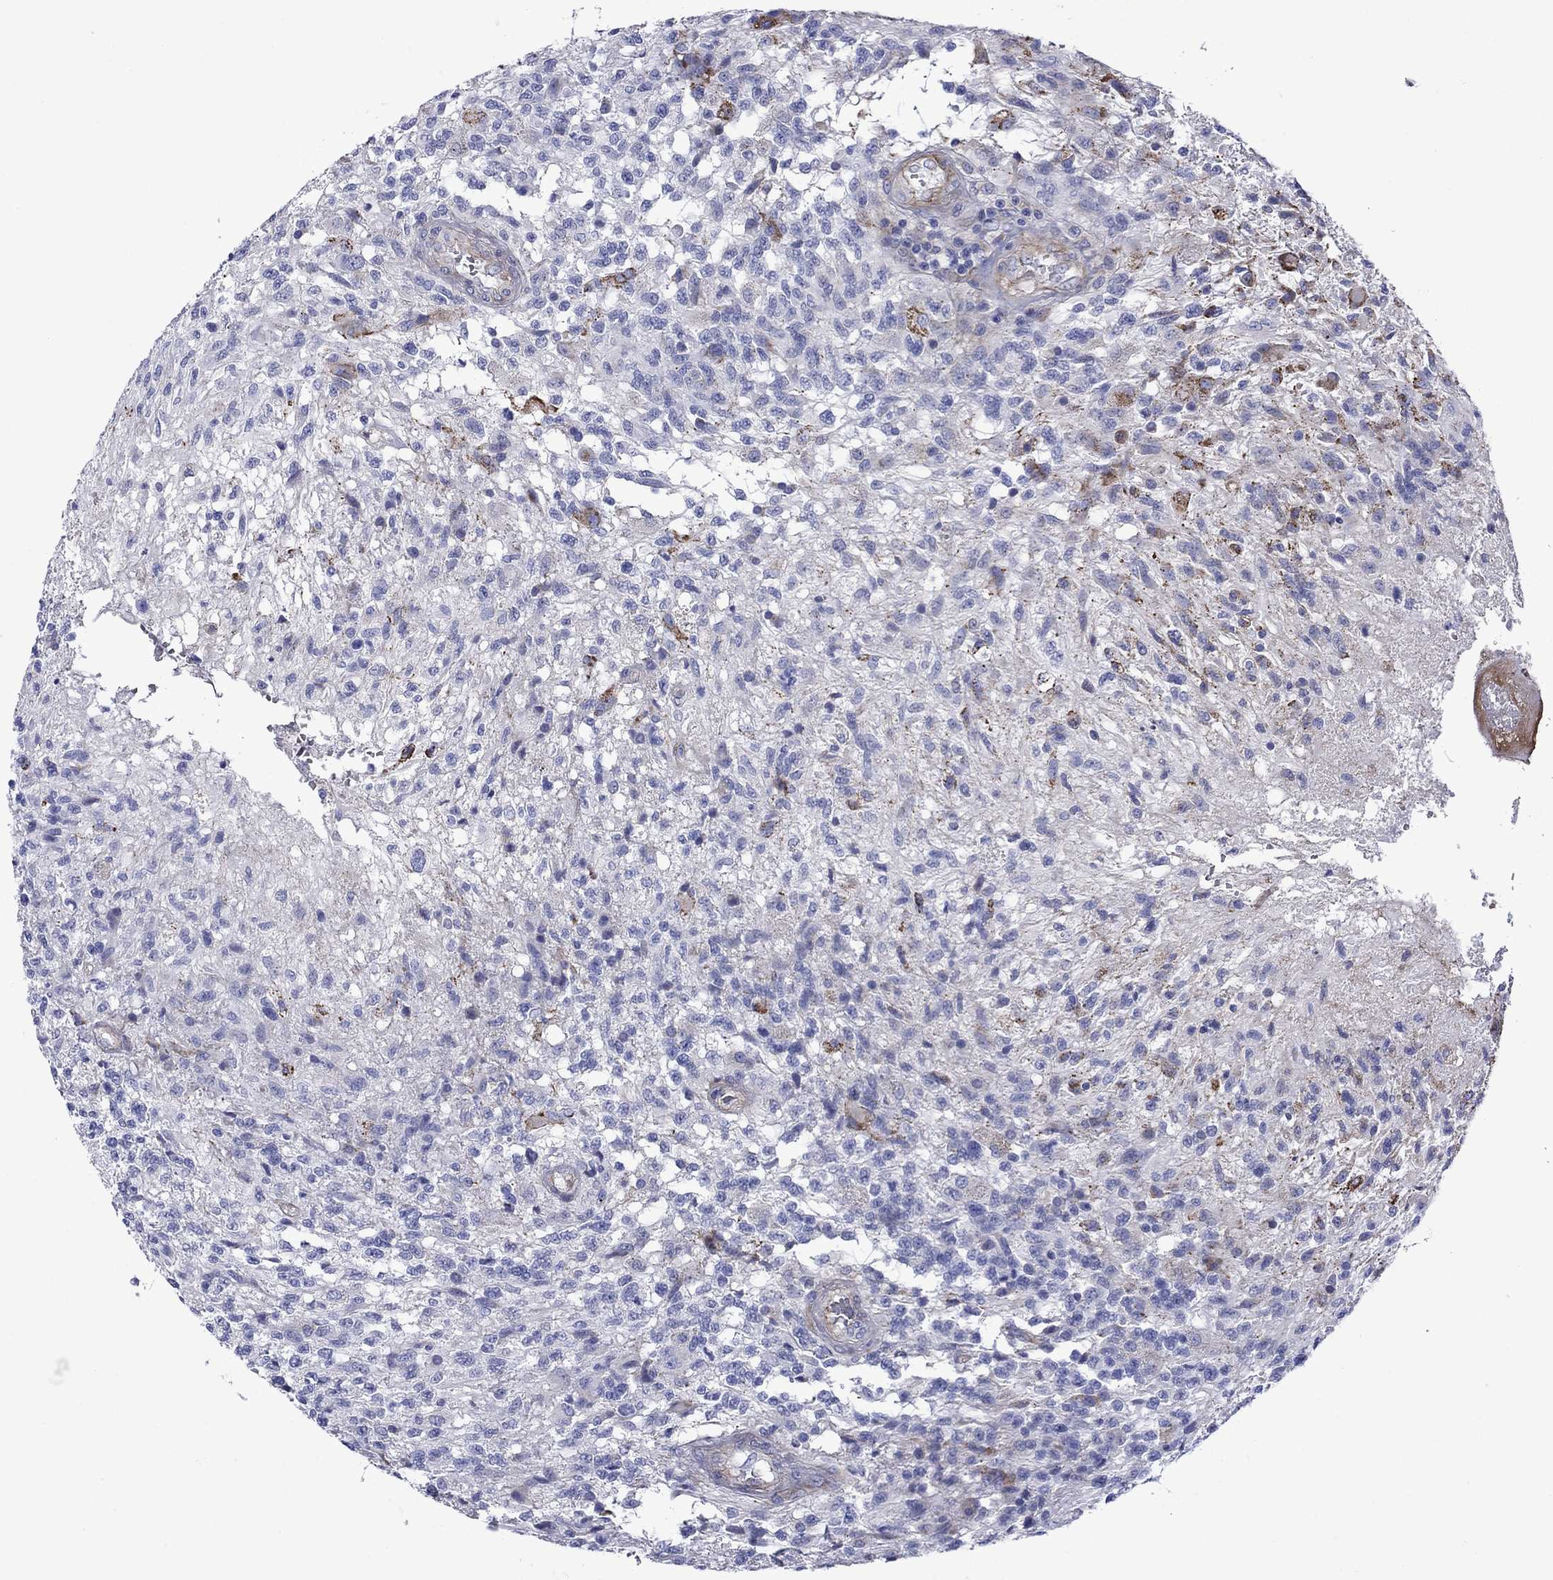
{"staining": {"intensity": "negative", "quantity": "none", "location": "none"}, "tissue": "glioma", "cell_type": "Tumor cells", "image_type": "cancer", "snomed": [{"axis": "morphology", "description": "Glioma, malignant, High grade"}, {"axis": "topography", "description": "Brain"}], "caption": "Immunohistochemistry of human high-grade glioma (malignant) demonstrates no positivity in tumor cells. The staining is performed using DAB (3,3'-diaminobenzidine) brown chromogen with nuclei counter-stained in using hematoxylin.", "gene": "HSPG2", "patient": {"sex": "male", "age": 56}}